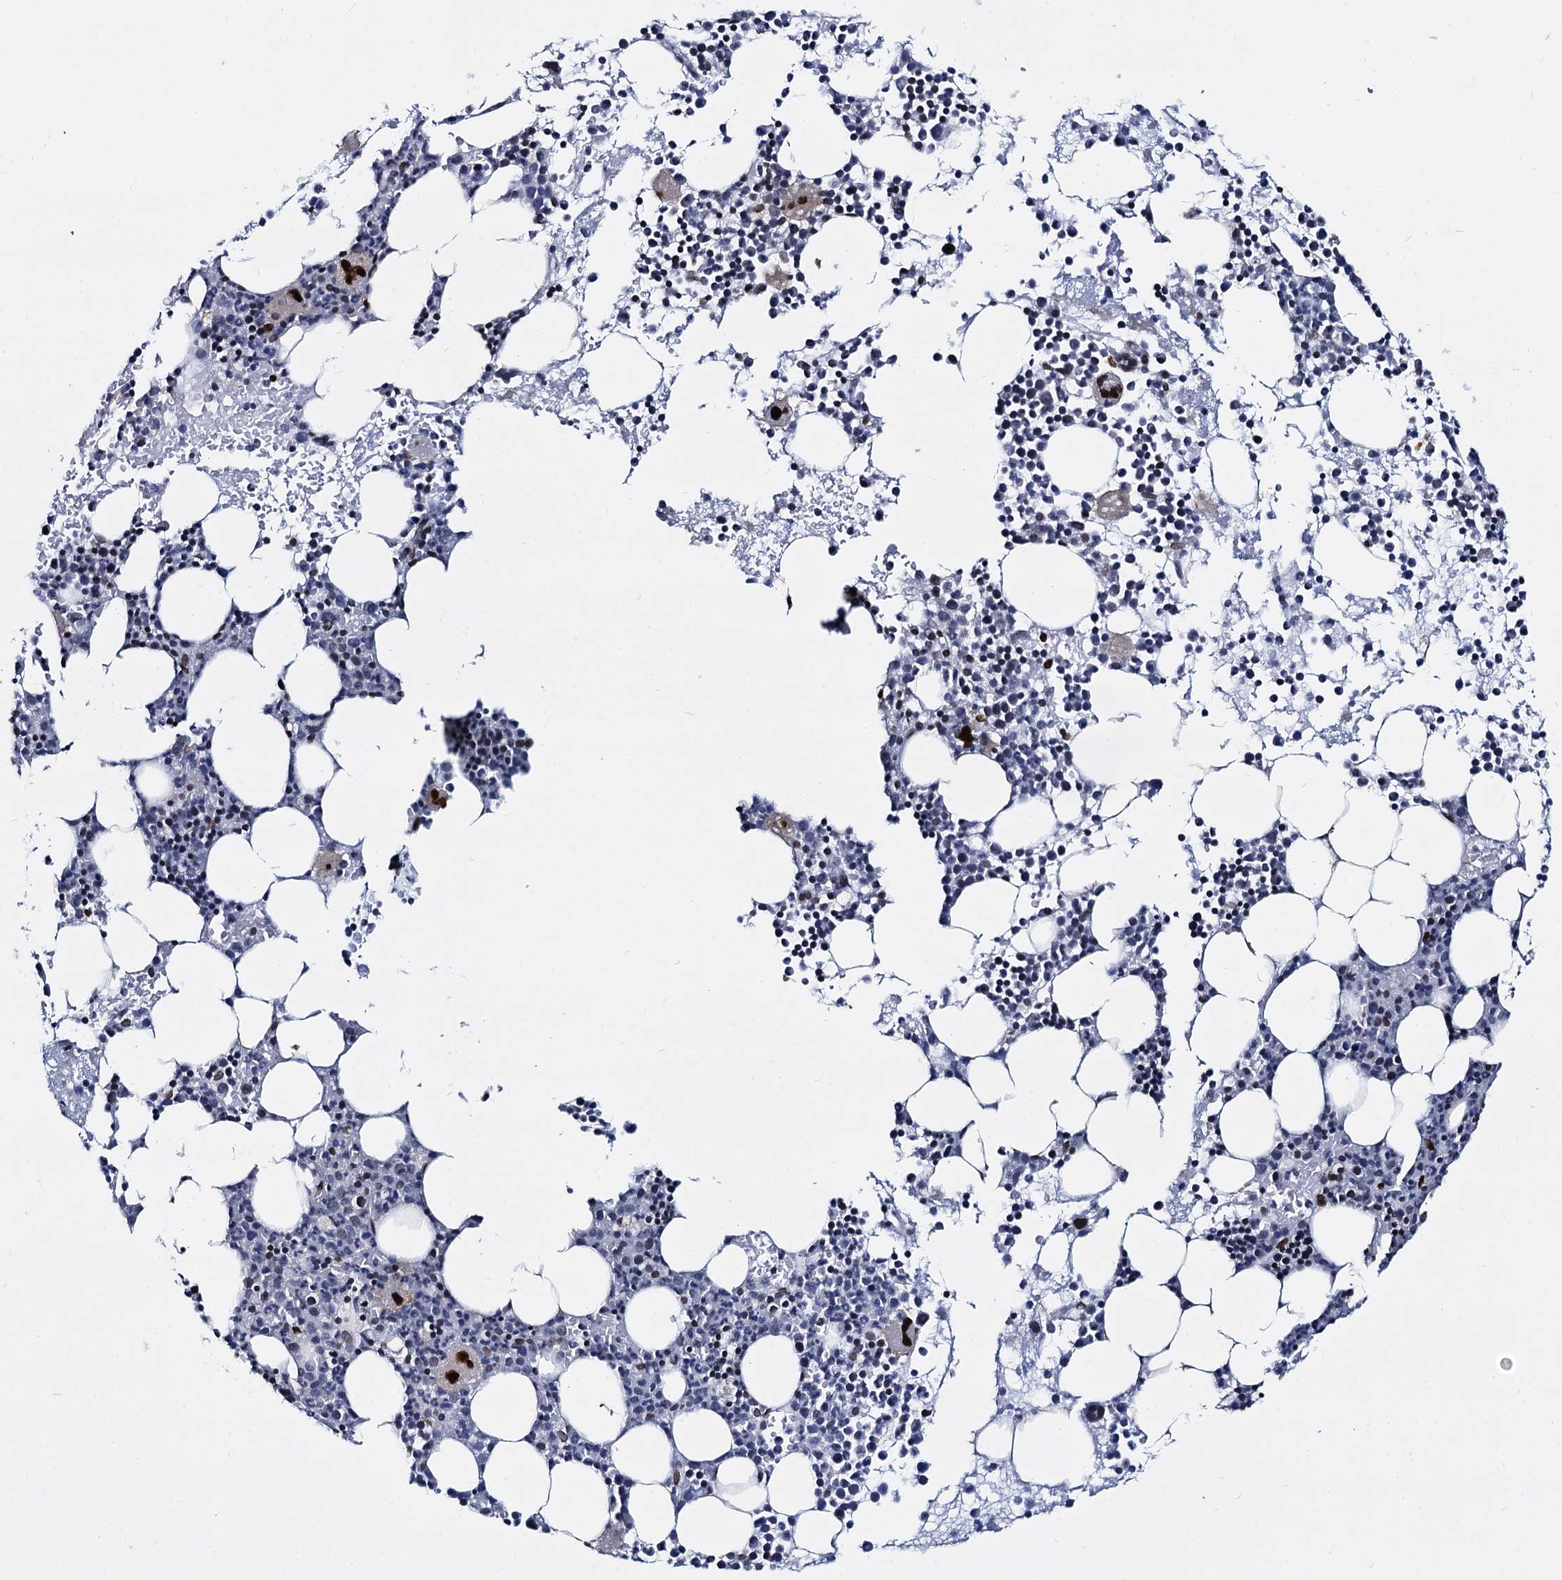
{"staining": {"intensity": "strong", "quantity": "<25%", "location": "nuclear"}, "tissue": "bone marrow", "cell_type": "Hematopoietic cells", "image_type": "normal", "snomed": [{"axis": "morphology", "description": "Normal tissue, NOS"}, {"axis": "topography", "description": "Bone marrow"}], "caption": "IHC image of benign bone marrow: bone marrow stained using IHC displays medium levels of strong protein expression localized specifically in the nuclear of hematopoietic cells, appearing as a nuclear brown color.", "gene": "CMAS", "patient": {"sex": "female", "age": 76}}